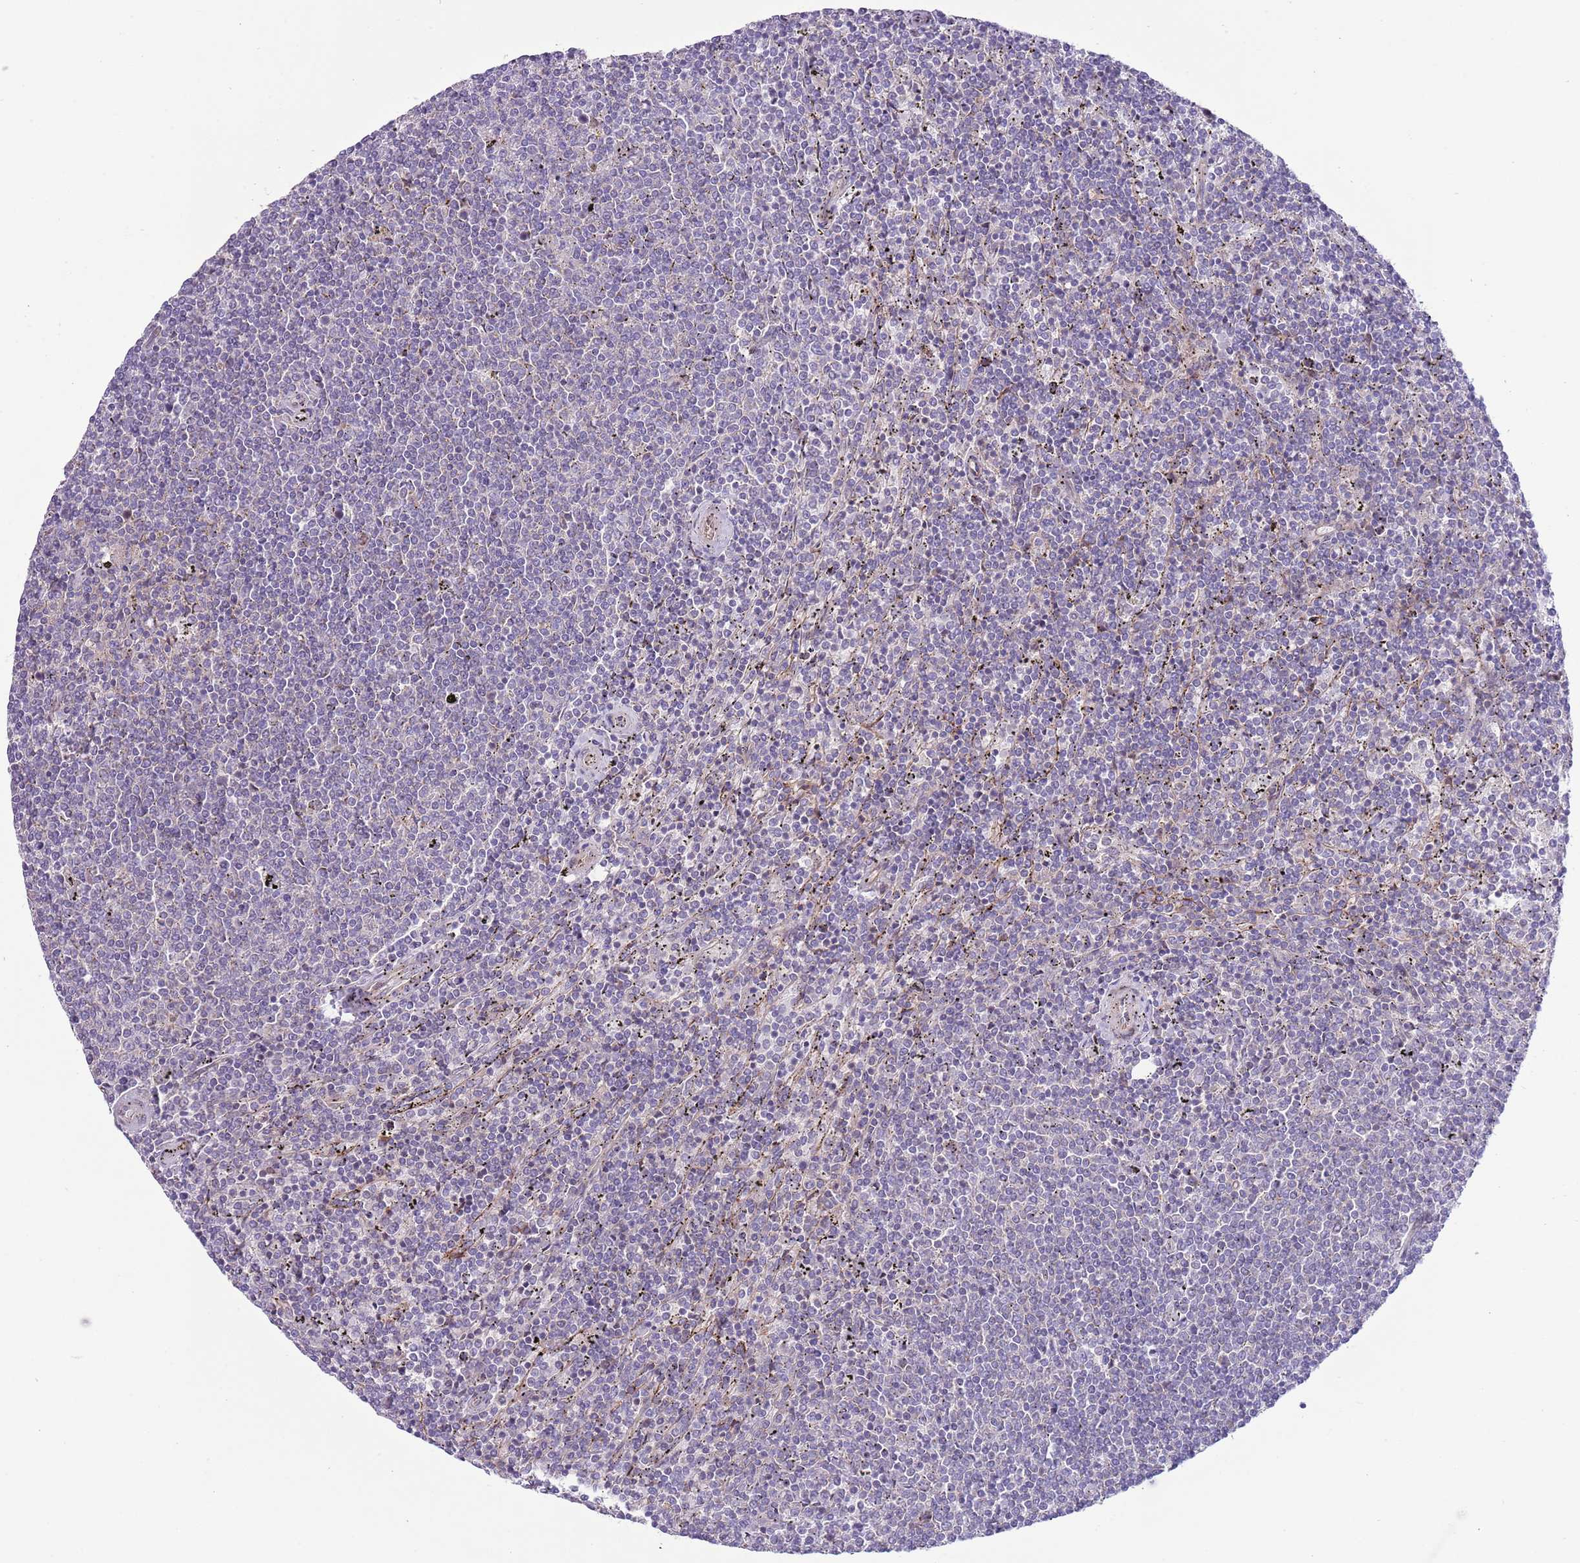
{"staining": {"intensity": "negative", "quantity": "none", "location": "none"}, "tissue": "lymphoma", "cell_type": "Tumor cells", "image_type": "cancer", "snomed": [{"axis": "morphology", "description": "Malignant lymphoma, non-Hodgkin's type, Low grade"}, {"axis": "topography", "description": "Spleen"}], "caption": "This is an immunohistochemistry histopathology image of human low-grade malignant lymphoma, non-Hodgkin's type. There is no staining in tumor cells.", "gene": "TOMM5", "patient": {"sex": "female", "age": 50}}